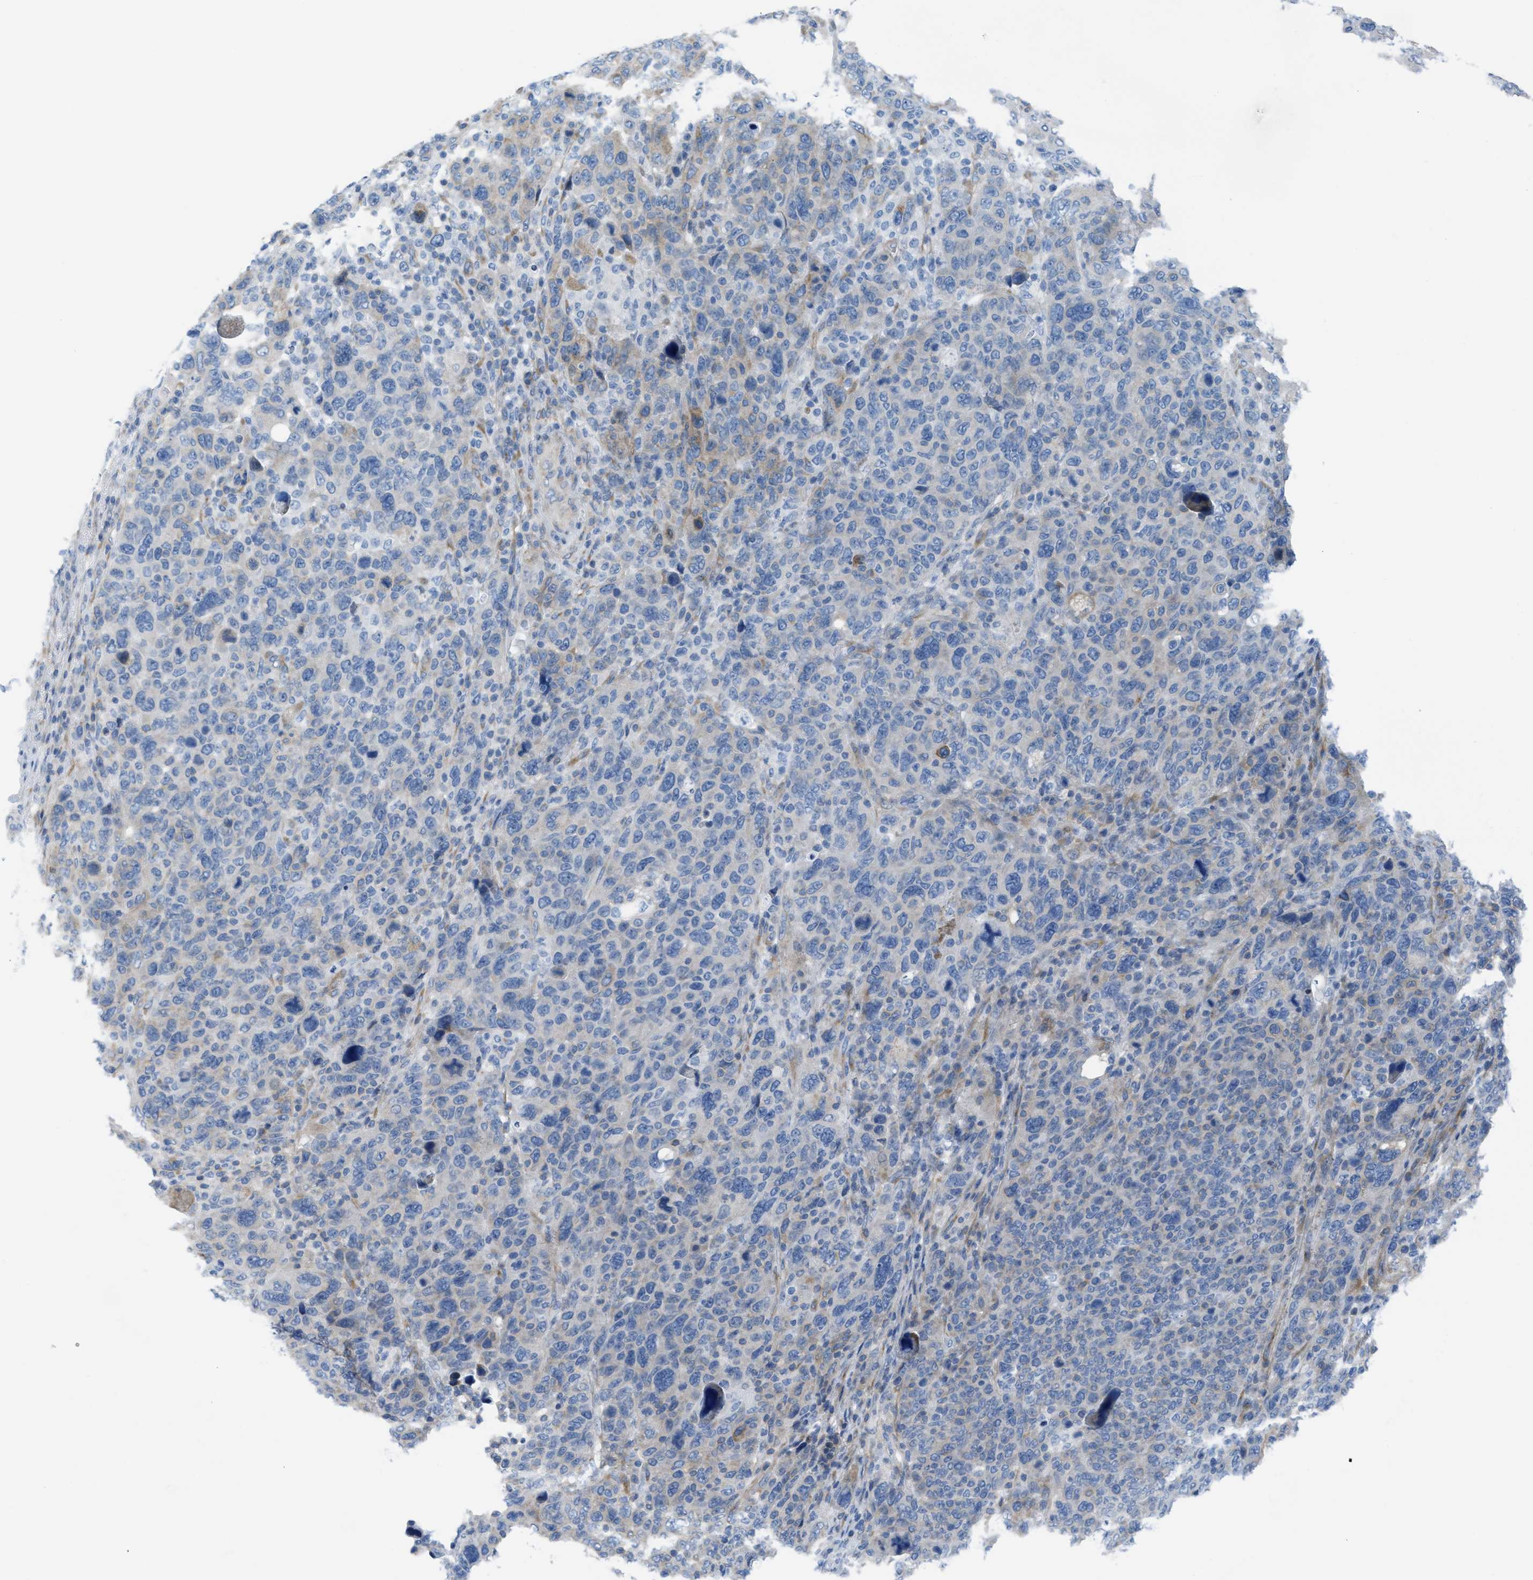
{"staining": {"intensity": "weak", "quantity": "<25%", "location": "cytoplasmic/membranous"}, "tissue": "breast cancer", "cell_type": "Tumor cells", "image_type": "cancer", "snomed": [{"axis": "morphology", "description": "Duct carcinoma"}, {"axis": "topography", "description": "Breast"}], "caption": "This histopathology image is of breast infiltrating ductal carcinoma stained with immunohistochemistry (IHC) to label a protein in brown with the nuclei are counter-stained blue. There is no expression in tumor cells.", "gene": "ASGR1", "patient": {"sex": "female", "age": 37}}